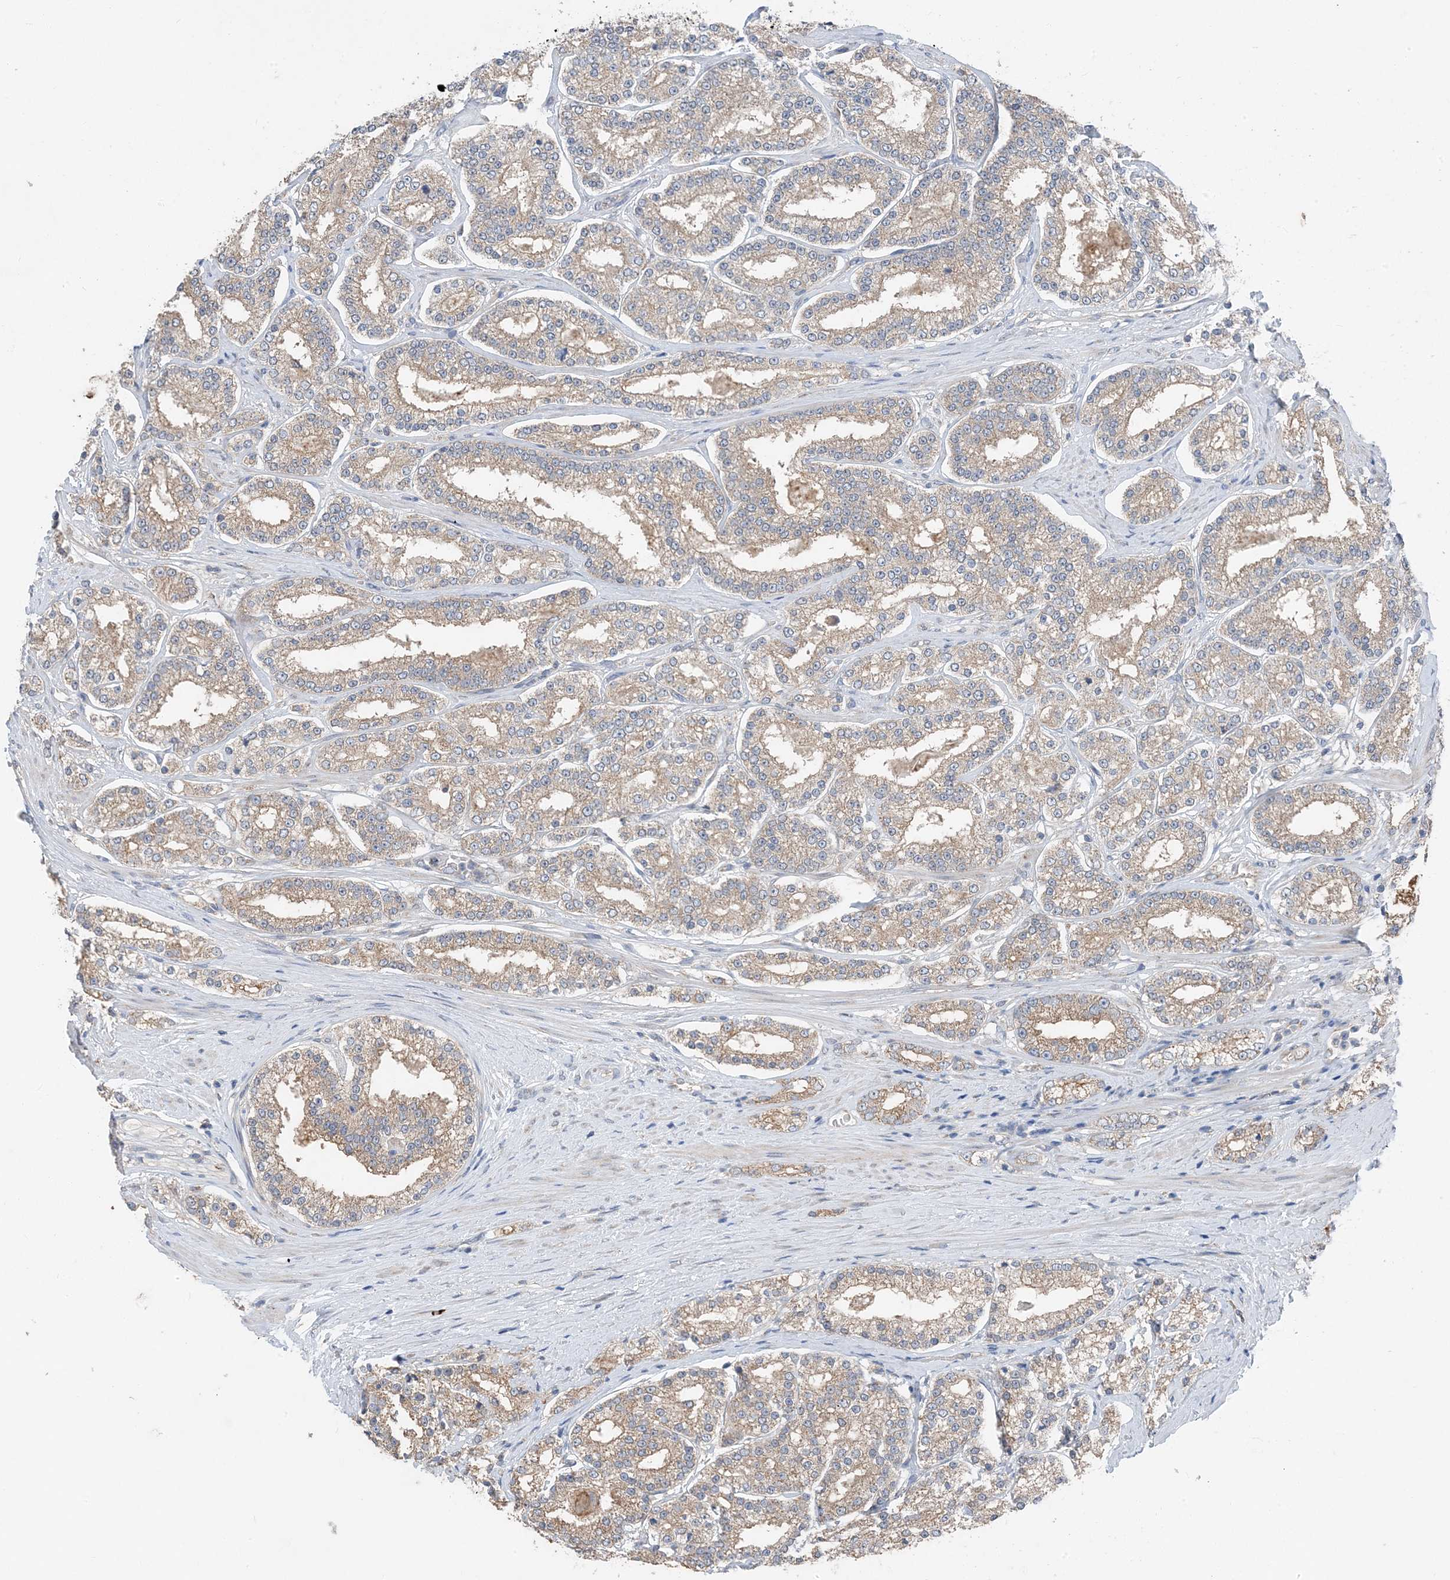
{"staining": {"intensity": "moderate", "quantity": ">75%", "location": "cytoplasmic/membranous"}, "tissue": "prostate cancer", "cell_type": "Tumor cells", "image_type": "cancer", "snomed": [{"axis": "morphology", "description": "Normal tissue, NOS"}, {"axis": "morphology", "description": "Adenocarcinoma, High grade"}, {"axis": "topography", "description": "Prostate"}], "caption": "IHC (DAB (3,3'-diaminobenzidine)) staining of high-grade adenocarcinoma (prostate) demonstrates moderate cytoplasmic/membranous protein positivity in approximately >75% of tumor cells.", "gene": "DHX30", "patient": {"sex": "male", "age": 83}}